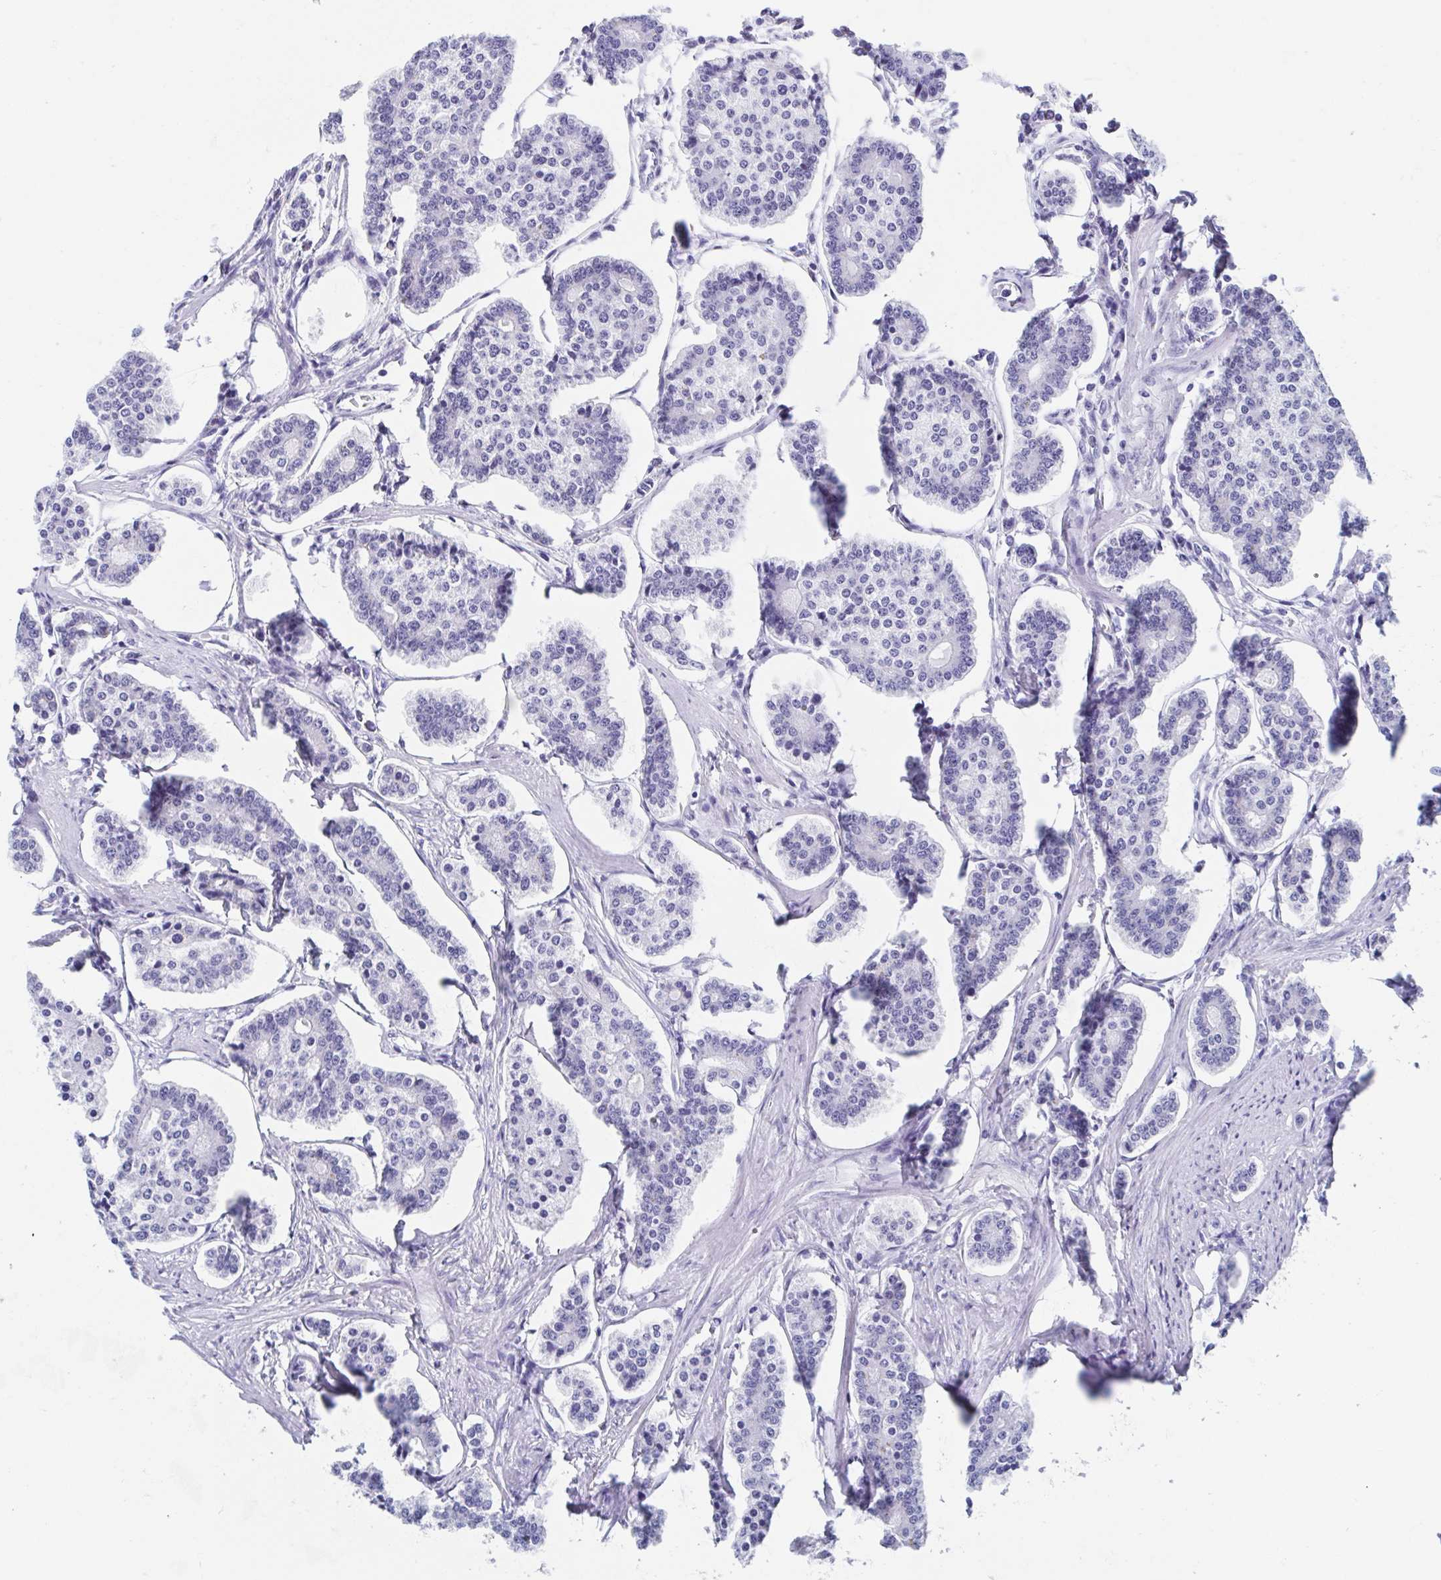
{"staining": {"intensity": "negative", "quantity": "none", "location": "none"}, "tissue": "carcinoid", "cell_type": "Tumor cells", "image_type": "cancer", "snomed": [{"axis": "morphology", "description": "Carcinoid, malignant, NOS"}, {"axis": "topography", "description": "Small intestine"}], "caption": "IHC micrograph of neoplastic tissue: human carcinoid (malignant) stained with DAB (3,3'-diaminobenzidine) reveals no significant protein staining in tumor cells.", "gene": "C10orf53", "patient": {"sex": "female", "age": 65}}